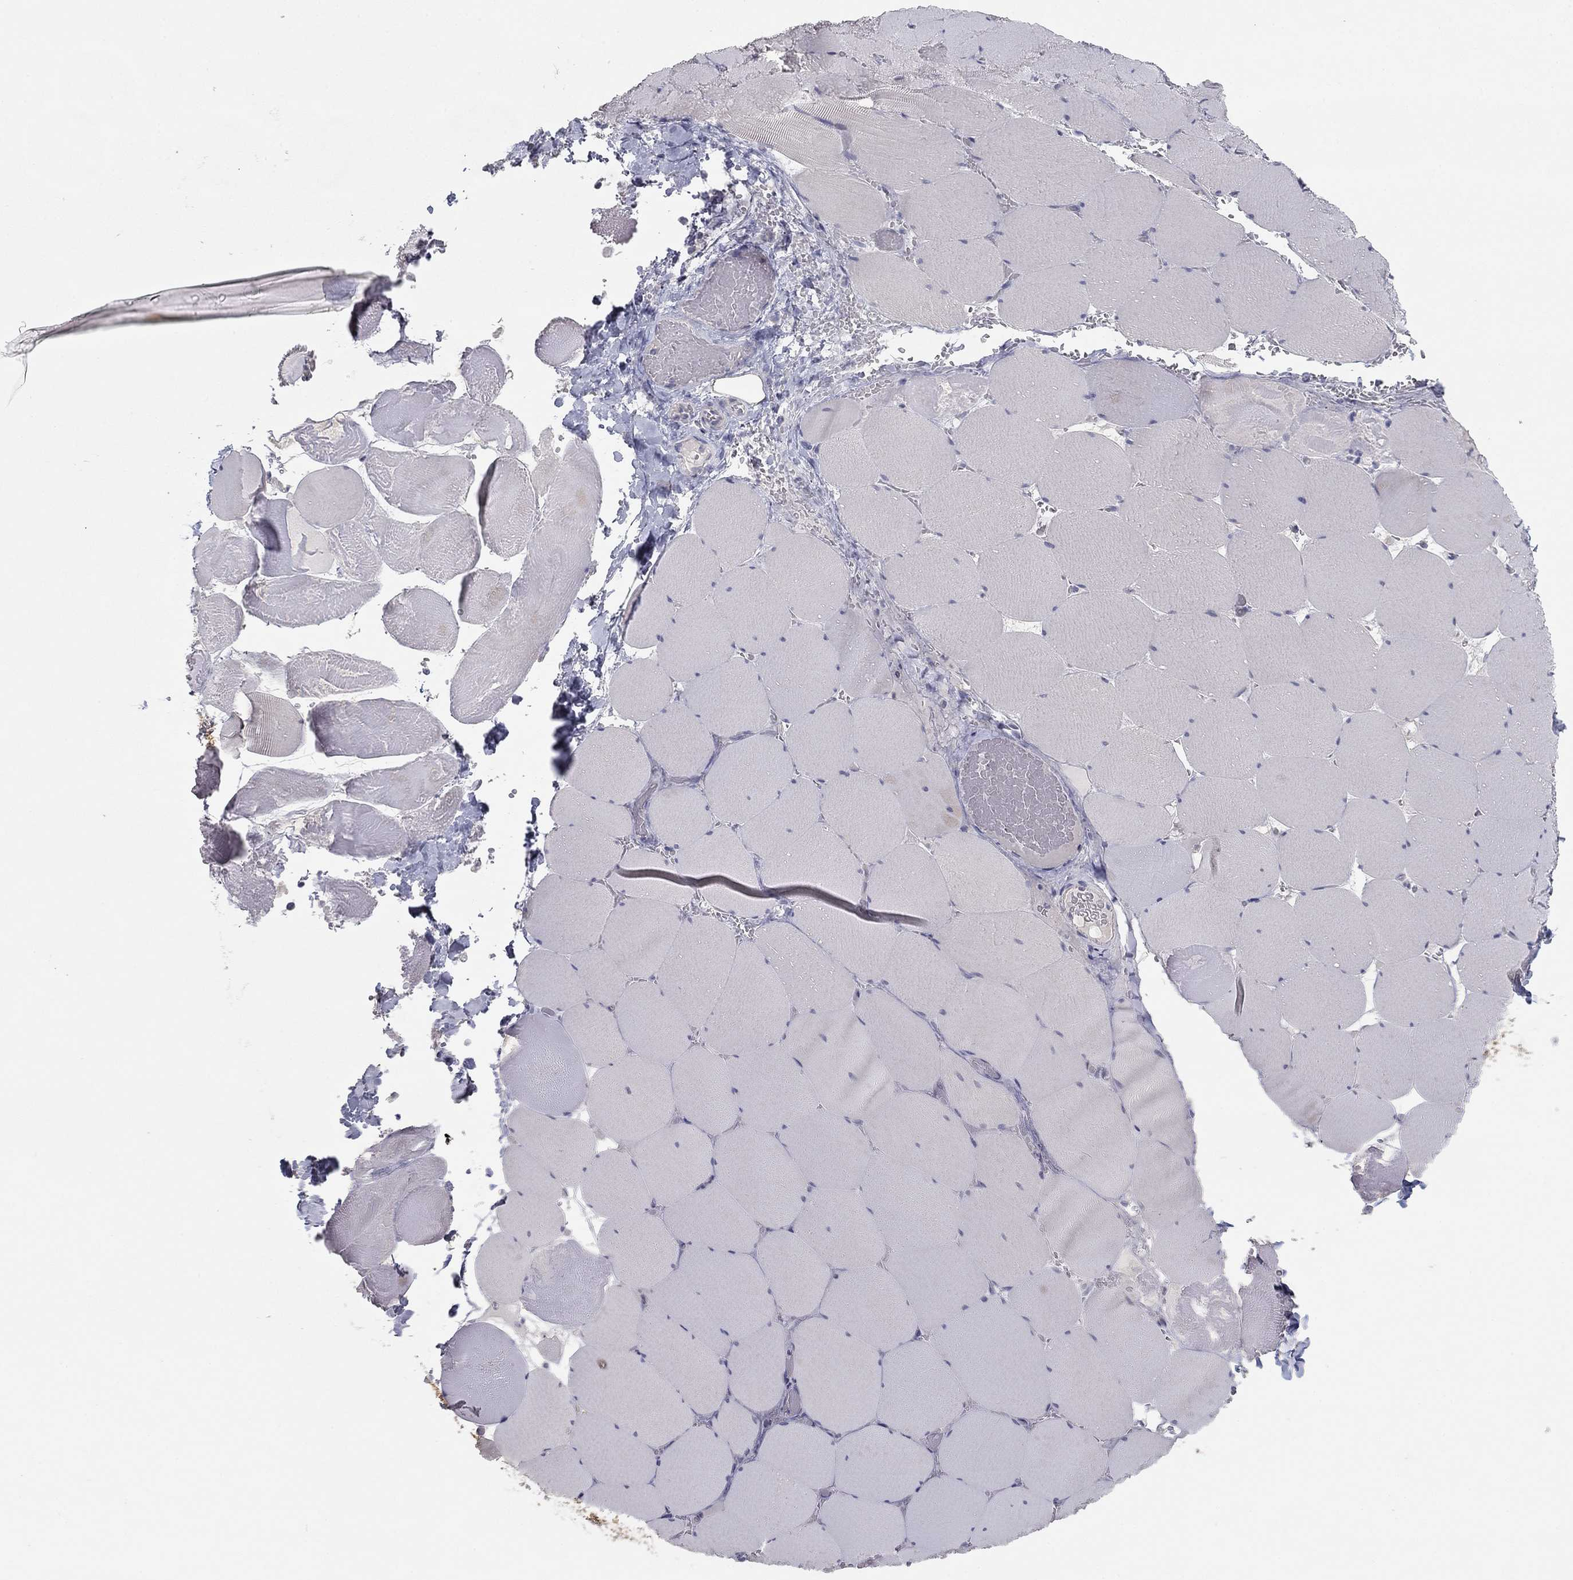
{"staining": {"intensity": "negative", "quantity": "none", "location": "none"}, "tissue": "skeletal muscle", "cell_type": "Myocytes", "image_type": "normal", "snomed": [{"axis": "morphology", "description": "Normal tissue, NOS"}, {"axis": "morphology", "description": "Malignant melanoma, Metastatic site"}, {"axis": "topography", "description": "Skeletal muscle"}], "caption": "A high-resolution histopathology image shows immunohistochemistry staining of normal skeletal muscle, which reveals no significant staining in myocytes.", "gene": "SEPTIN3", "patient": {"sex": "male", "age": 50}}